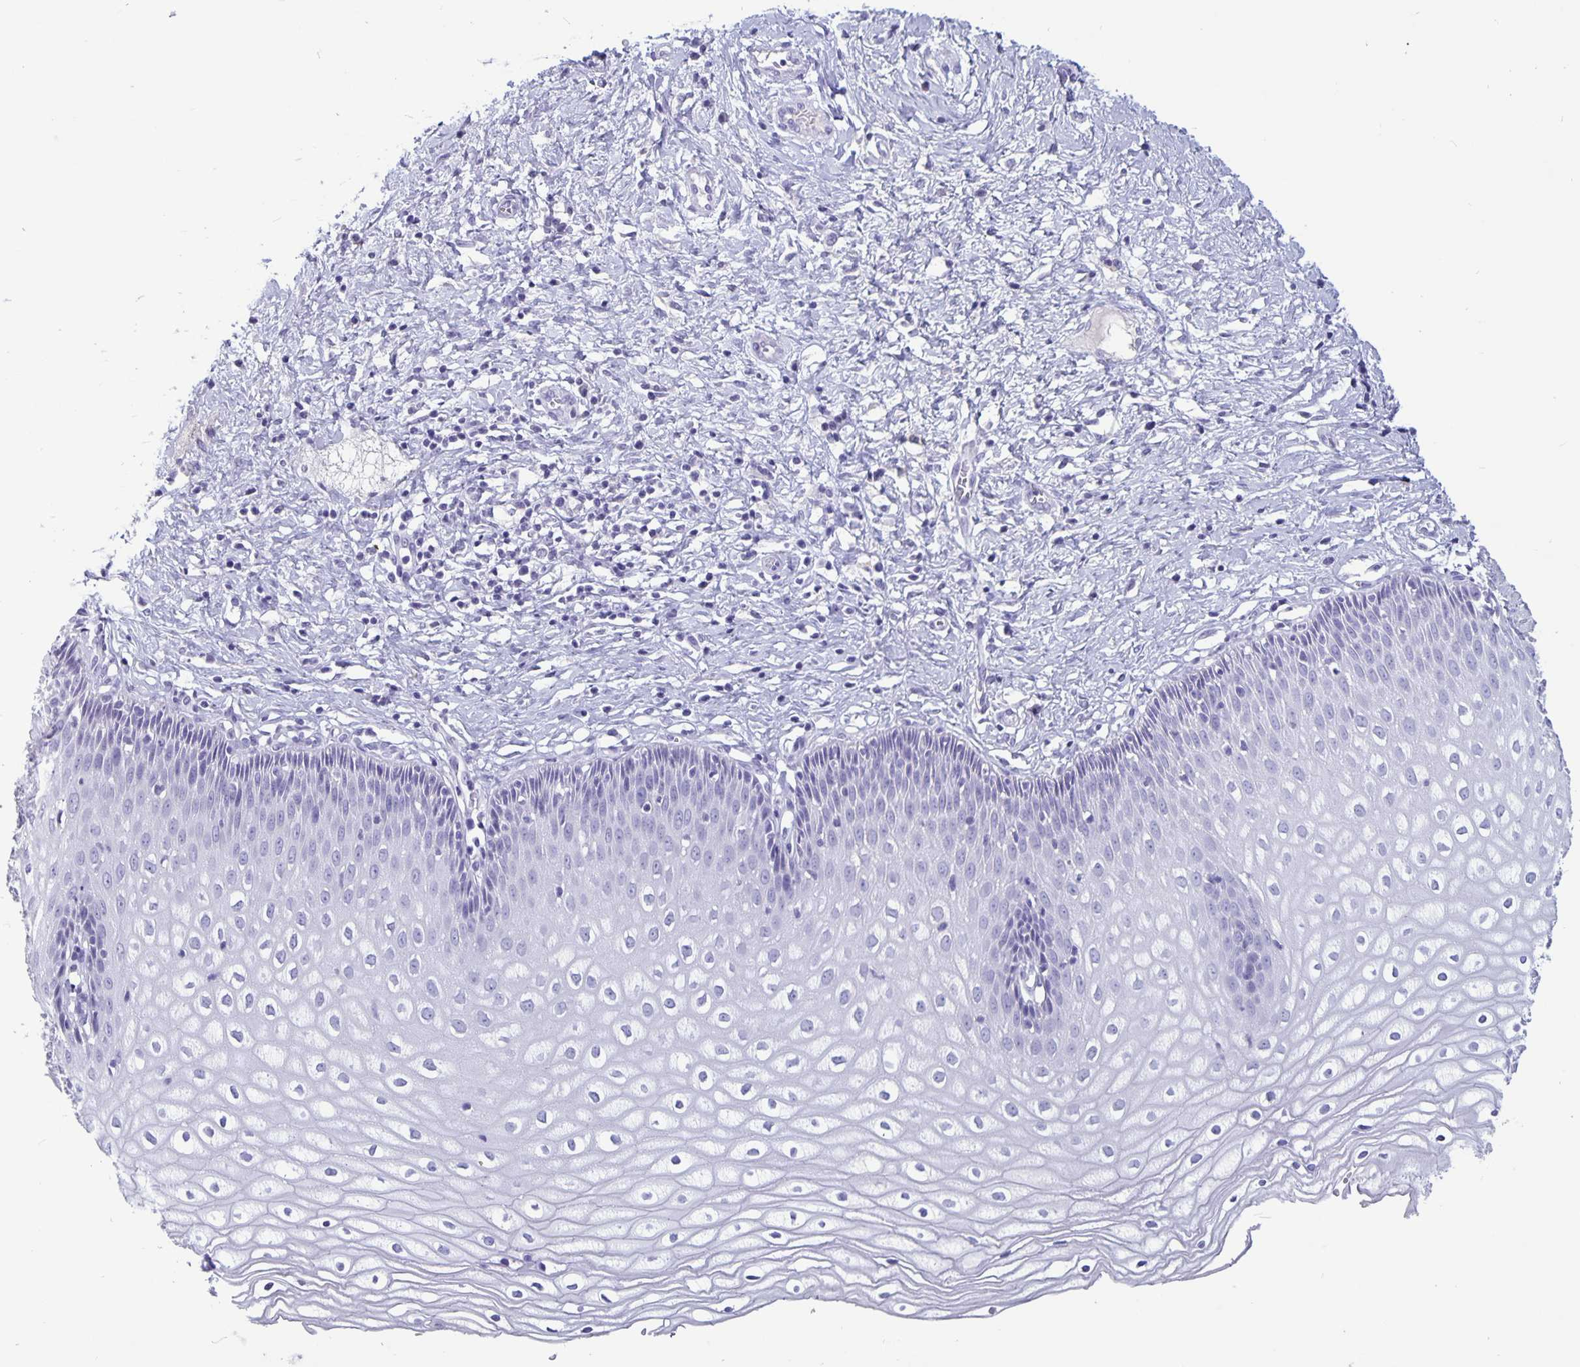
{"staining": {"intensity": "negative", "quantity": "none", "location": "none"}, "tissue": "cervix", "cell_type": "Glandular cells", "image_type": "normal", "snomed": [{"axis": "morphology", "description": "Normal tissue, NOS"}, {"axis": "topography", "description": "Cervix"}], "caption": "Photomicrograph shows no significant protein positivity in glandular cells of unremarkable cervix.", "gene": "BPIFA3", "patient": {"sex": "female", "age": 36}}